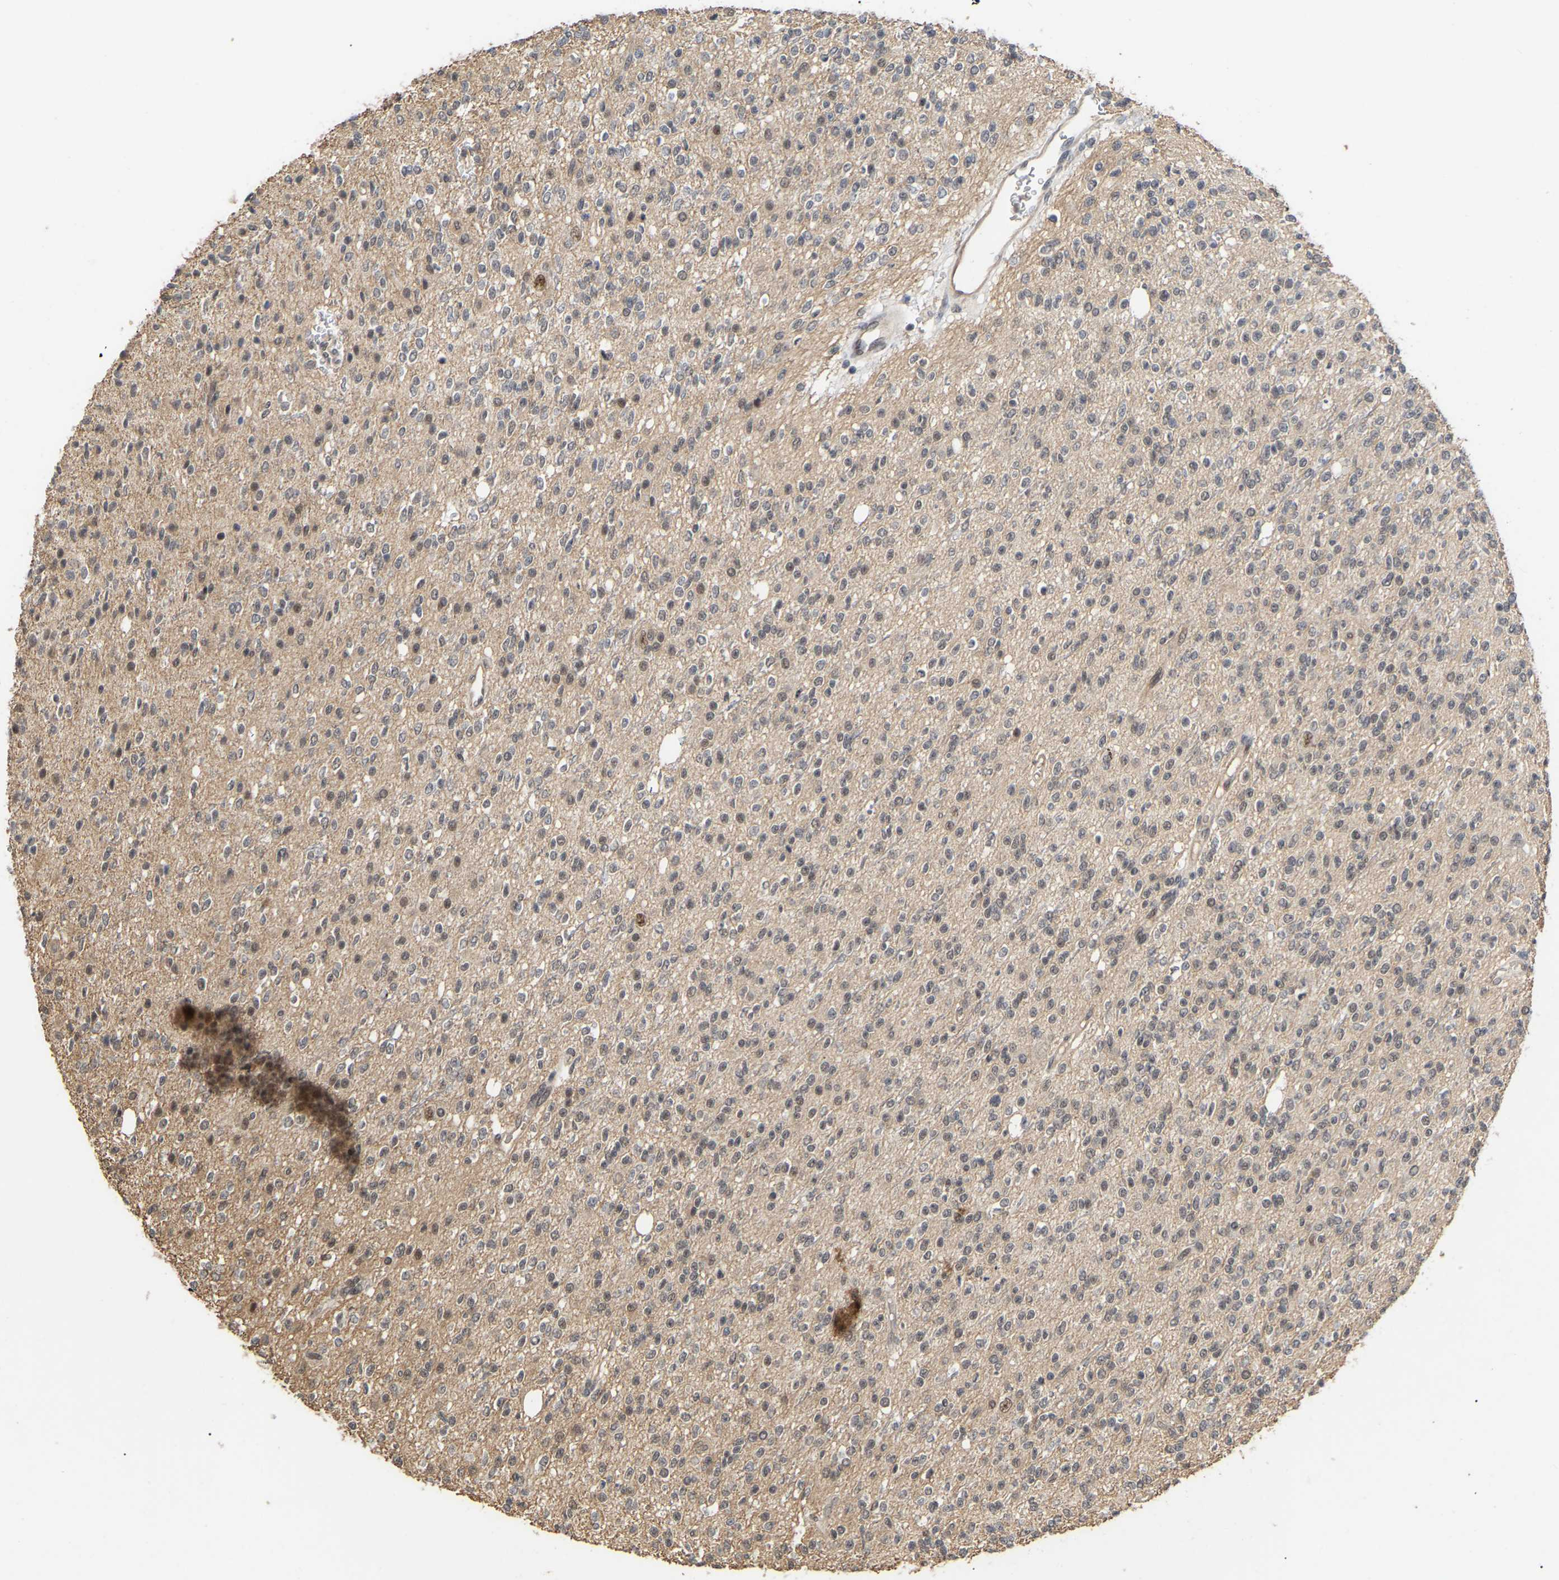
{"staining": {"intensity": "weak", "quantity": "<25%", "location": "nuclear"}, "tissue": "glioma", "cell_type": "Tumor cells", "image_type": "cancer", "snomed": [{"axis": "morphology", "description": "Glioma, malignant, High grade"}, {"axis": "topography", "description": "Brain"}], "caption": "Human malignant glioma (high-grade) stained for a protein using IHC demonstrates no positivity in tumor cells.", "gene": "JAZF1", "patient": {"sex": "male", "age": 34}}